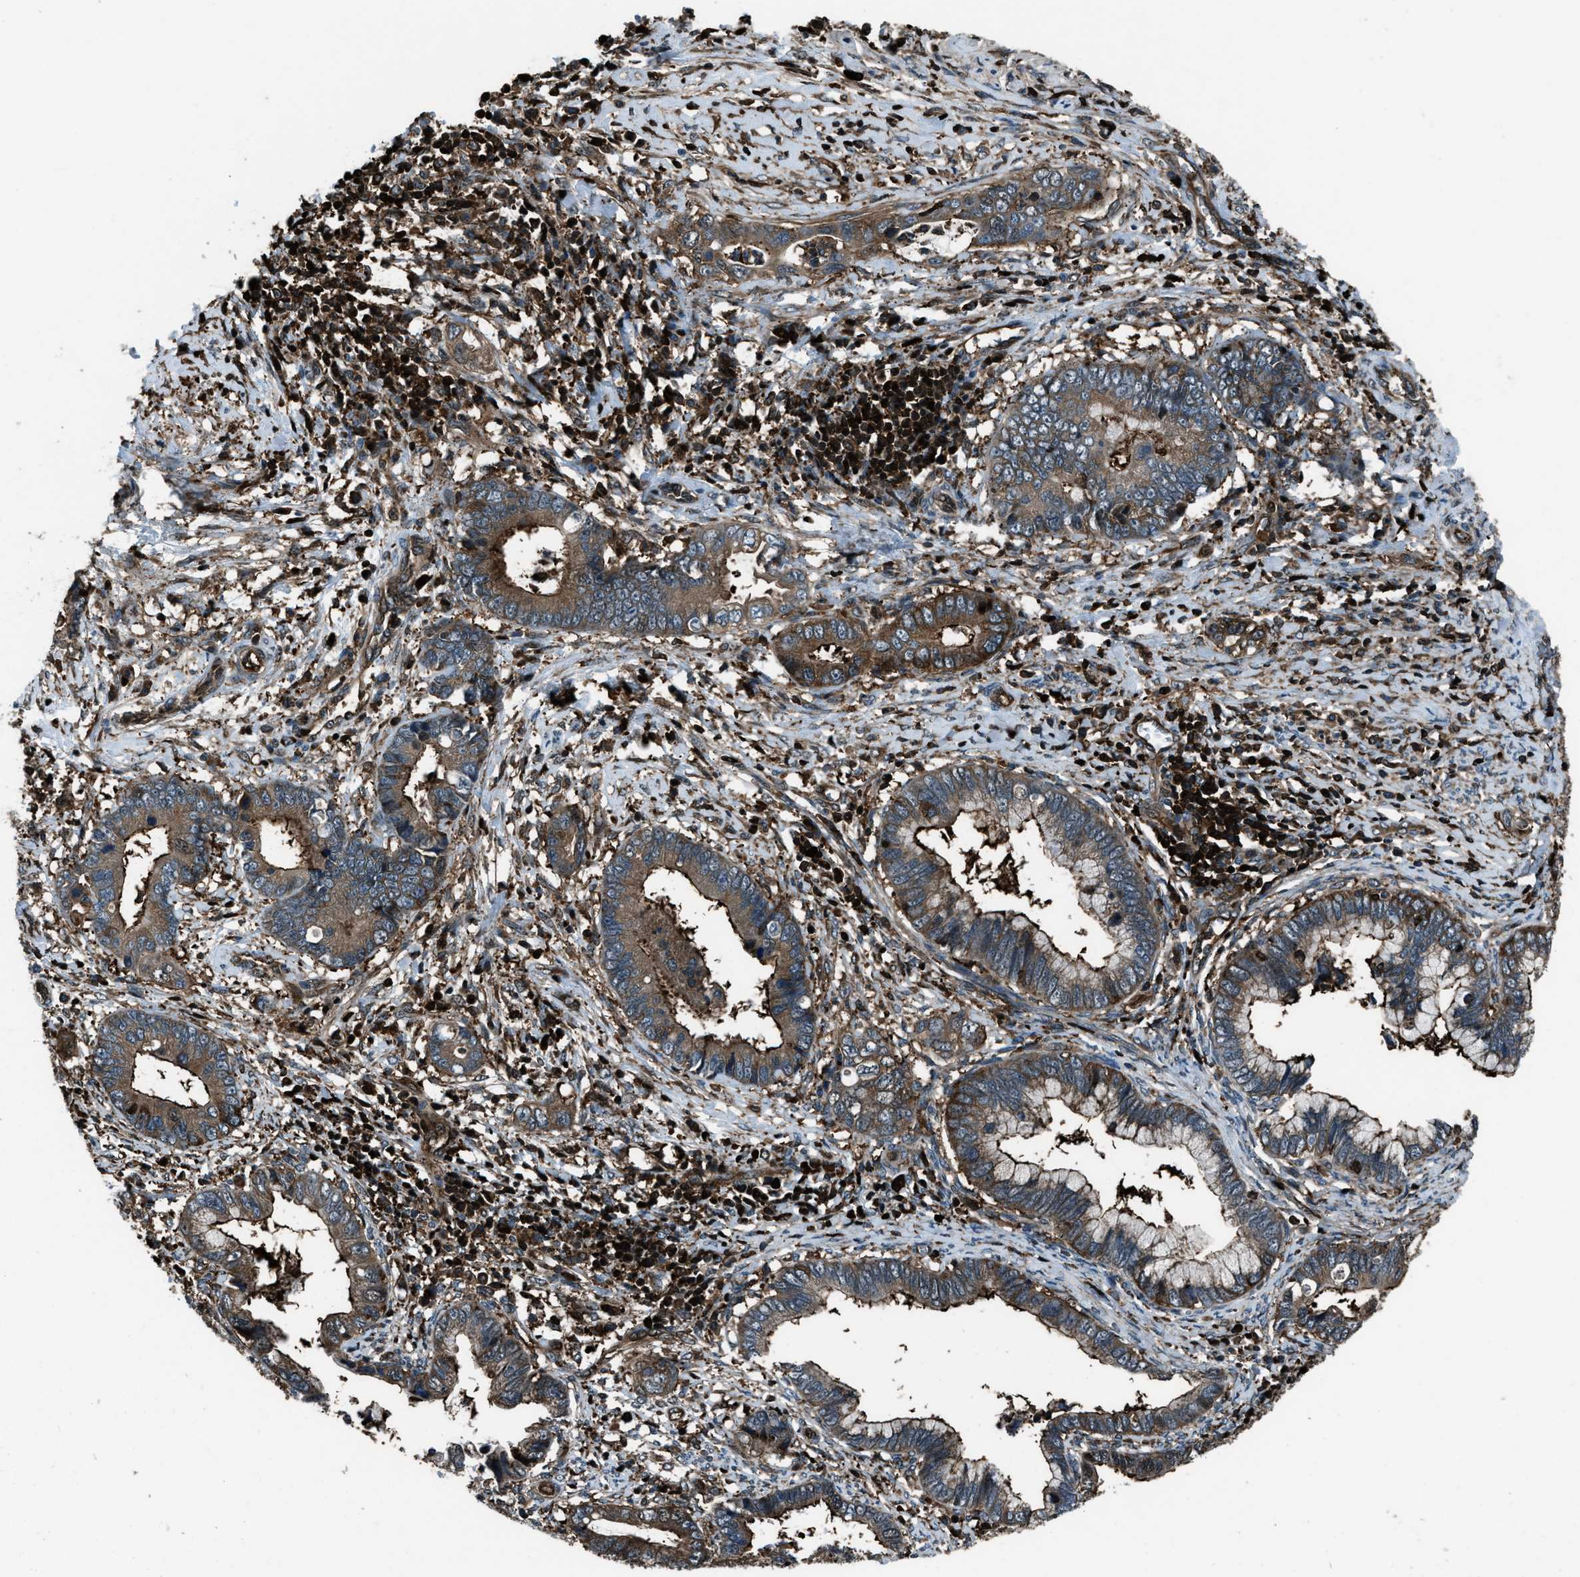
{"staining": {"intensity": "moderate", "quantity": ">75%", "location": "cytoplasmic/membranous"}, "tissue": "cervical cancer", "cell_type": "Tumor cells", "image_type": "cancer", "snomed": [{"axis": "morphology", "description": "Adenocarcinoma, NOS"}, {"axis": "topography", "description": "Cervix"}], "caption": "A medium amount of moderate cytoplasmic/membranous expression is appreciated in approximately >75% of tumor cells in adenocarcinoma (cervical) tissue. (DAB (3,3'-diaminobenzidine) IHC with brightfield microscopy, high magnification).", "gene": "SNX30", "patient": {"sex": "female", "age": 44}}